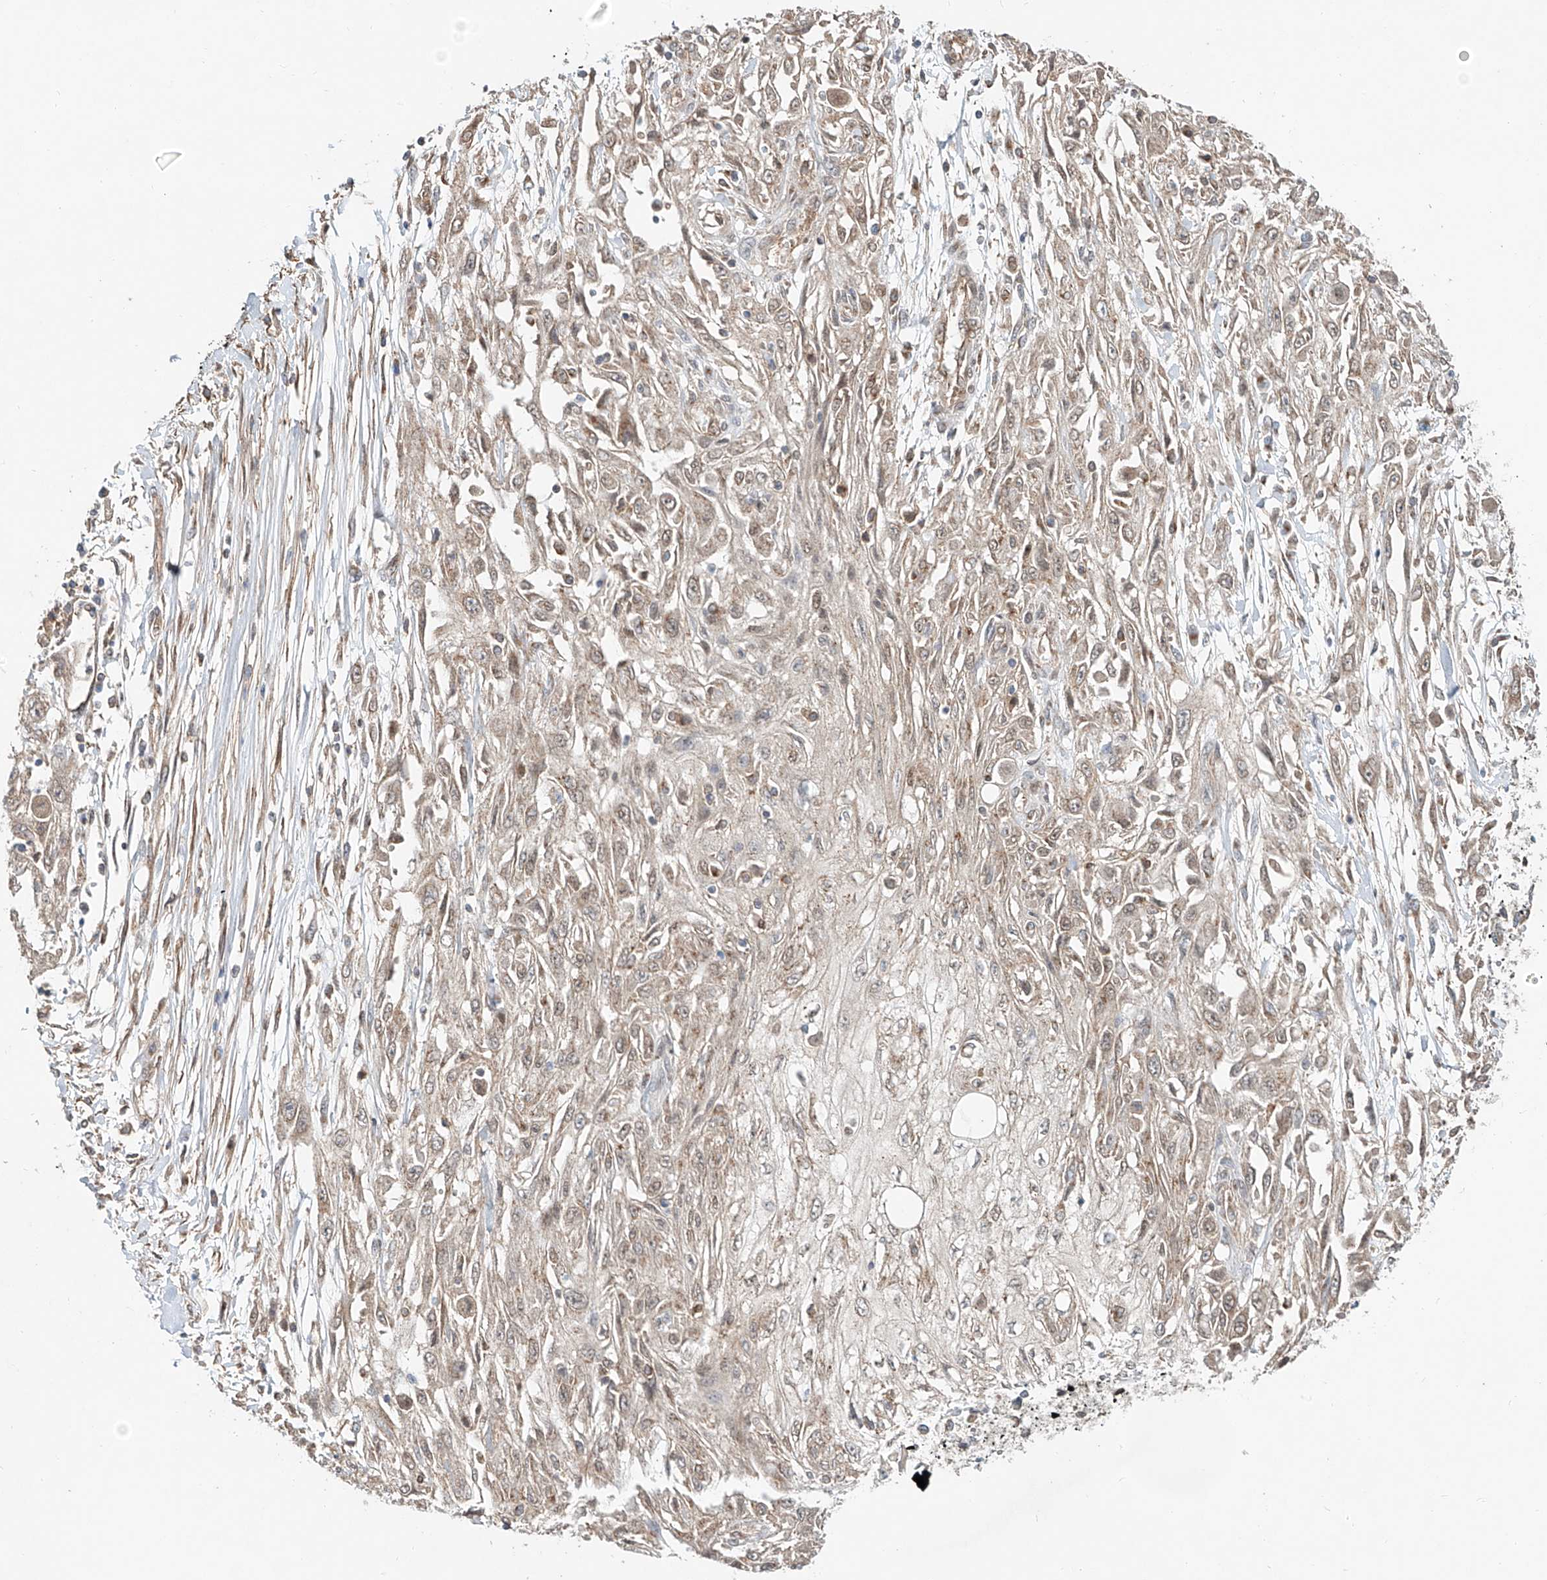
{"staining": {"intensity": "weak", "quantity": ">75%", "location": "cytoplasmic/membranous,nuclear"}, "tissue": "skin cancer", "cell_type": "Tumor cells", "image_type": "cancer", "snomed": [{"axis": "morphology", "description": "Squamous cell carcinoma, NOS"}, {"axis": "morphology", "description": "Squamous cell carcinoma, metastatic, NOS"}, {"axis": "topography", "description": "Skin"}, {"axis": "topography", "description": "Lymph node"}], "caption": "Tumor cells display weak cytoplasmic/membranous and nuclear staining in about >75% of cells in skin cancer. Nuclei are stained in blue.", "gene": "CUX1", "patient": {"sex": "male", "age": 75}}